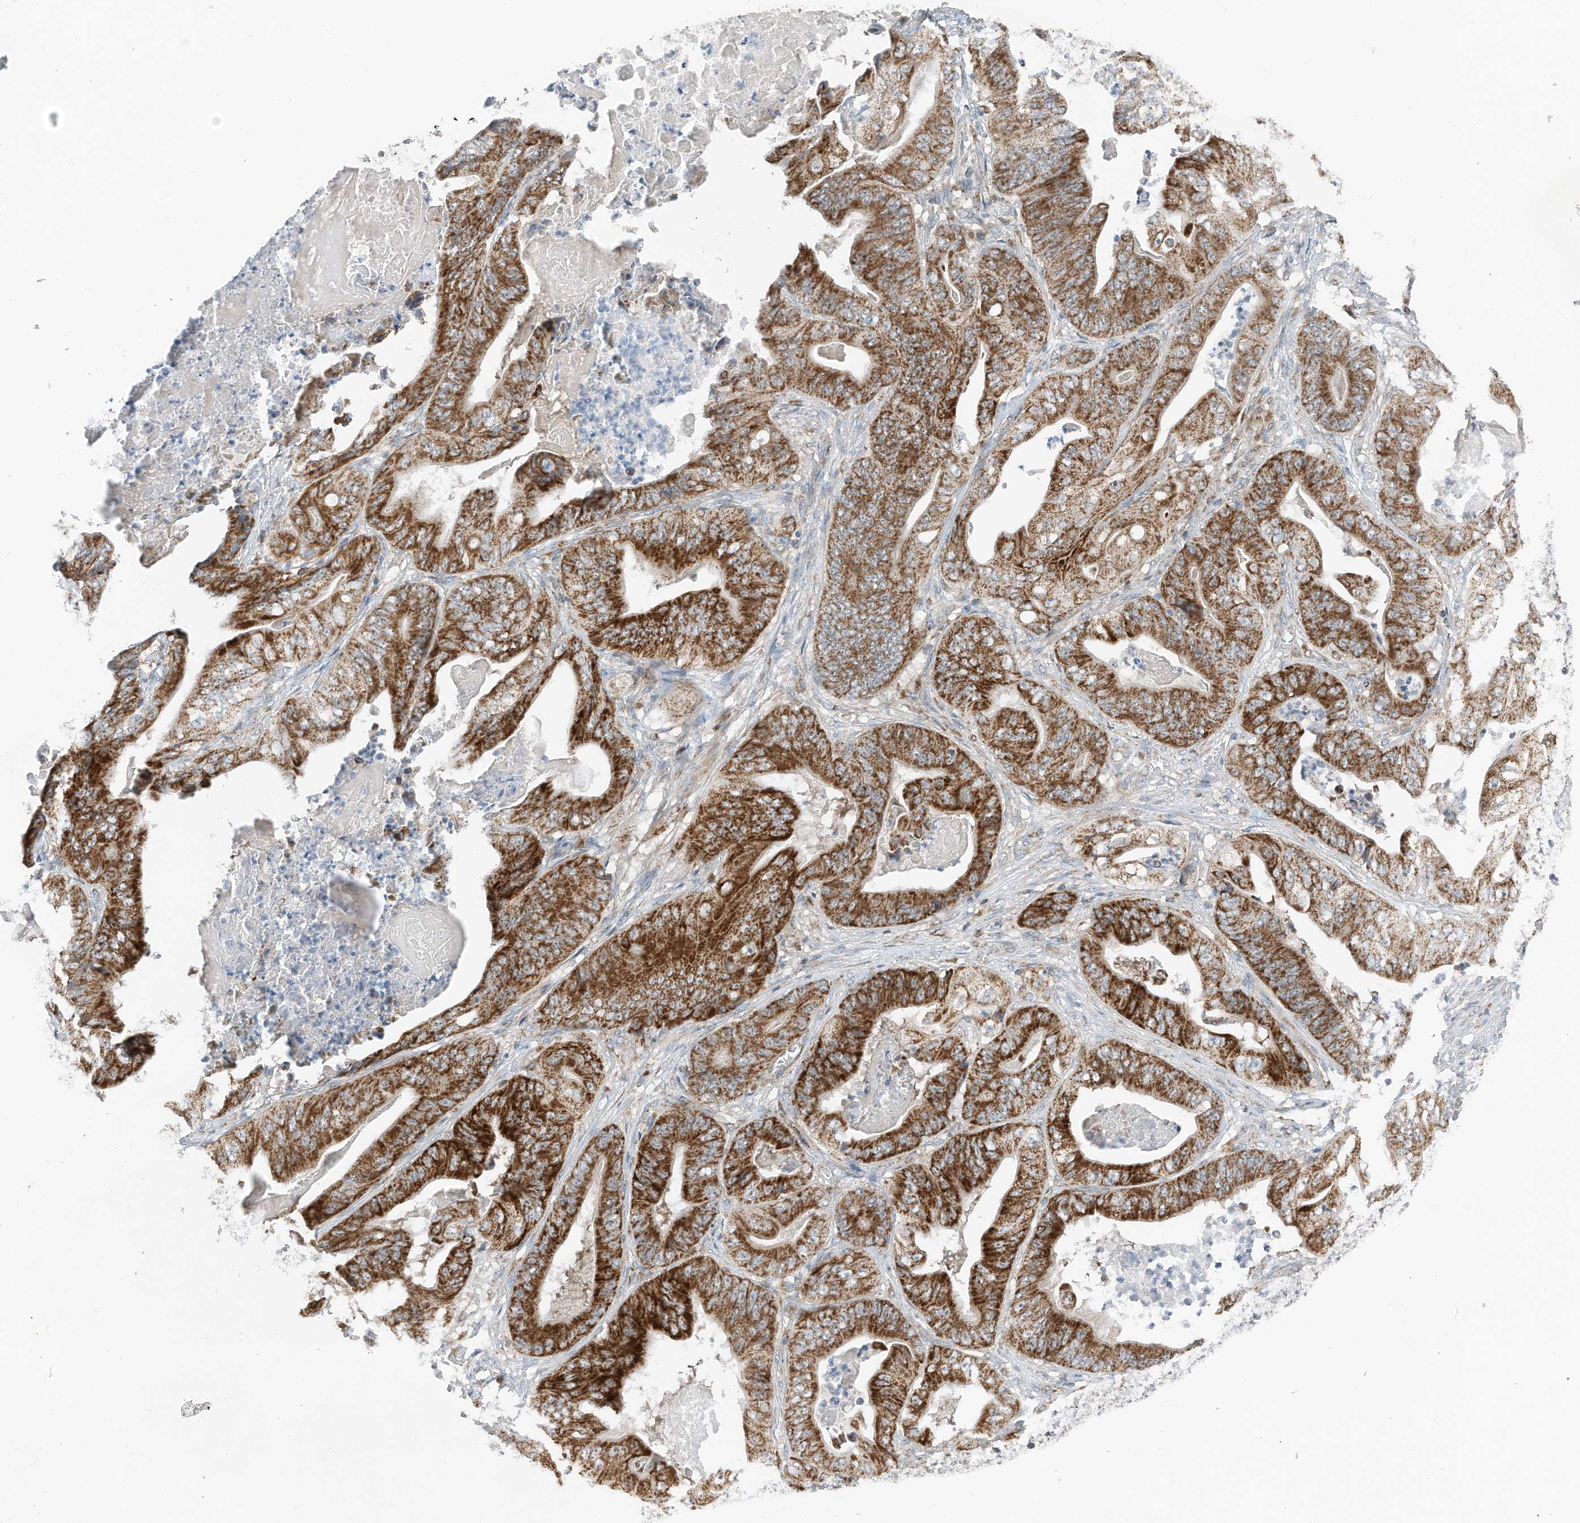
{"staining": {"intensity": "strong", "quantity": ">75%", "location": "cytoplasmic/membranous"}, "tissue": "stomach cancer", "cell_type": "Tumor cells", "image_type": "cancer", "snomed": [{"axis": "morphology", "description": "Adenocarcinoma, NOS"}, {"axis": "topography", "description": "Stomach"}], "caption": "A histopathology image showing strong cytoplasmic/membranous expression in about >75% of tumor cells in adenocarcinoma (stomach), as visualized by brown immunohistochemical staining.", "gene": "RMND1", "patient": {"sex": "female", "age": 73}}